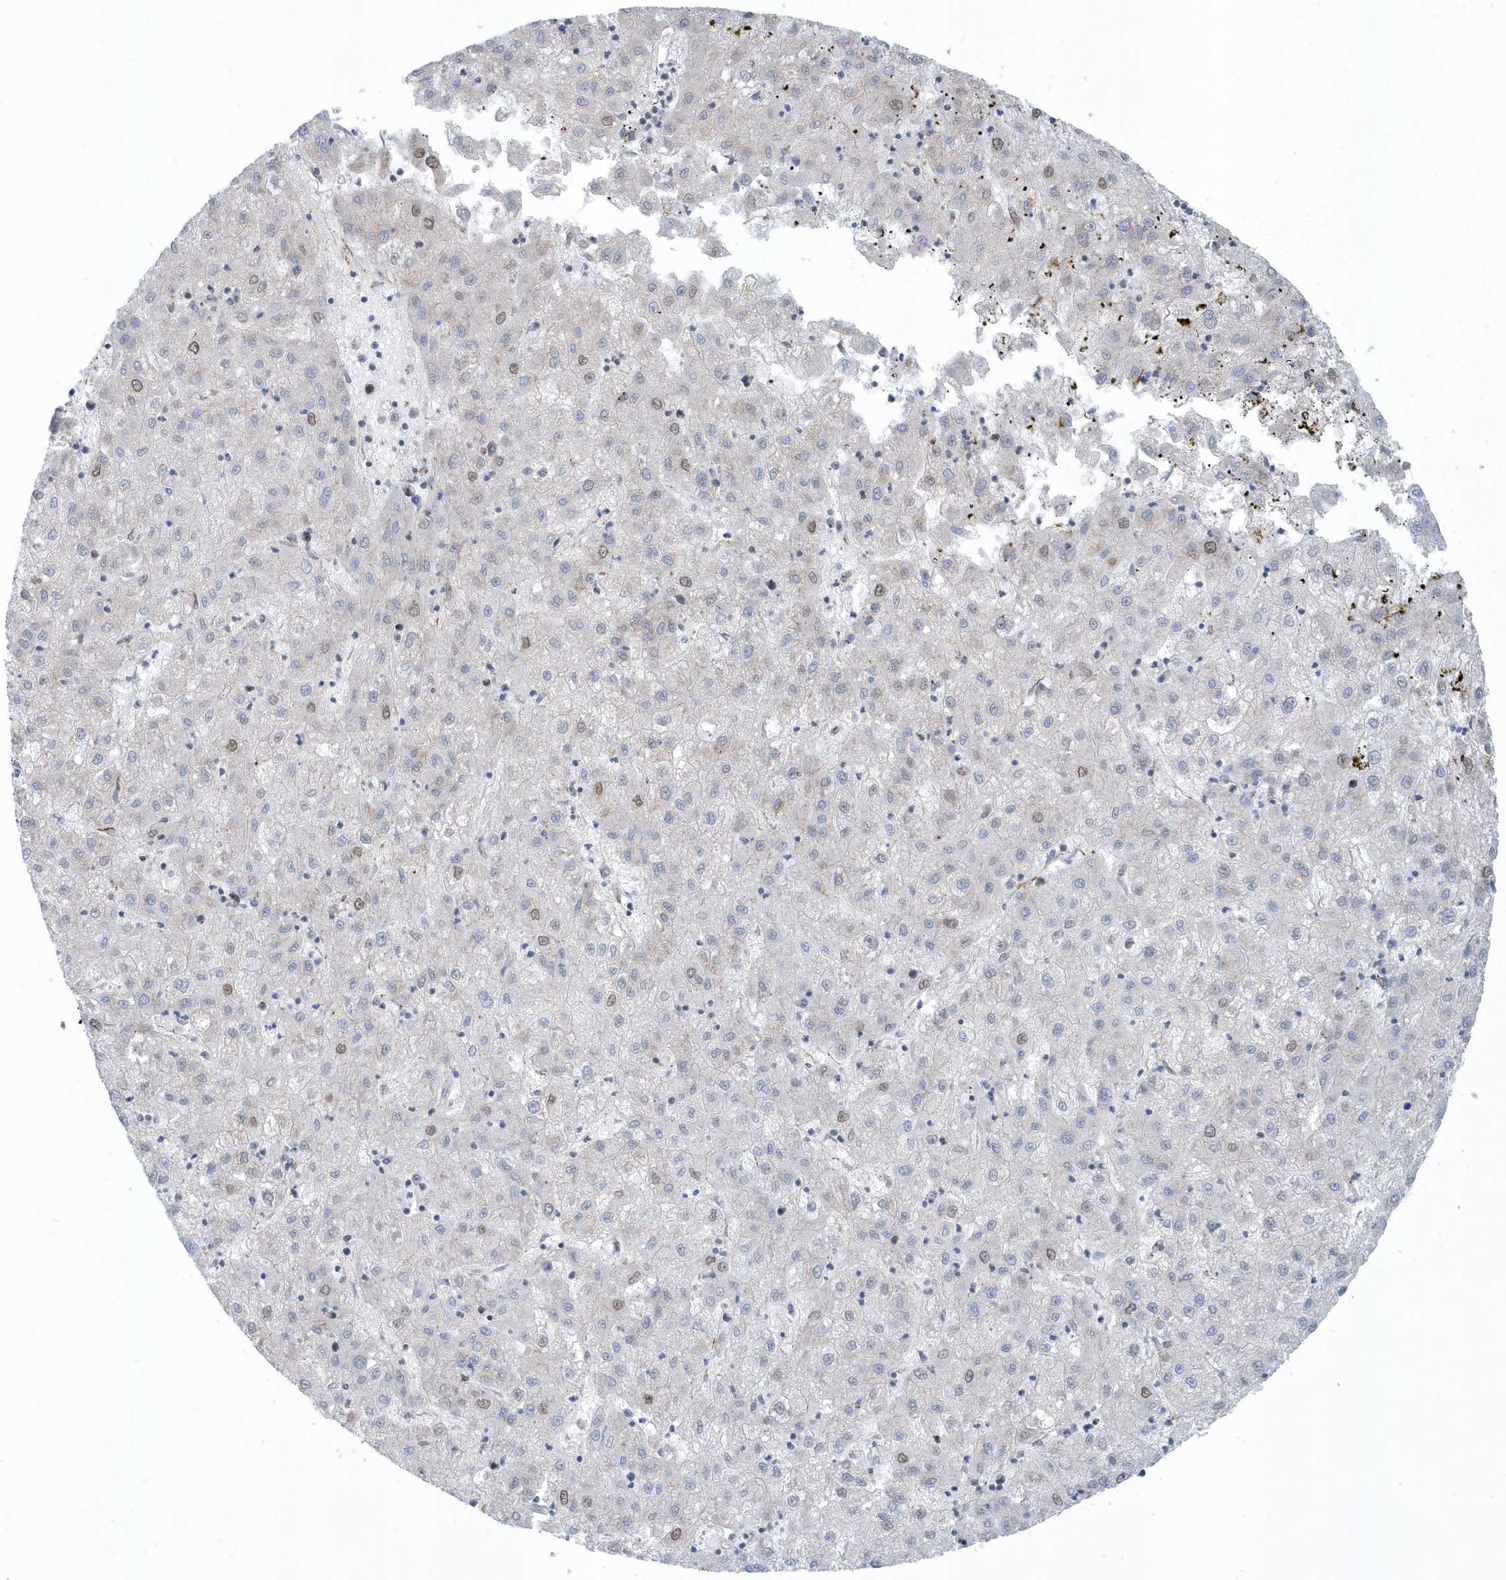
{"staining": {"intensity": "negative", "quantity": "none", "location": "none"}, "tissue": "liver cancer", "cell_type": "Tumor cells", "image_type": "cancer", "snomed": [{"axis": "morphology", "description": "Carcinoma, Hepatocellular, NOS"}, {"axis": "topography", "description": "Liver"}], "caption": "Human liver cancer stained for a protein using IHC displays no expression in tumor cells.", "gene": "HRH4", "patient": {"sex": "male", "age": 72}}